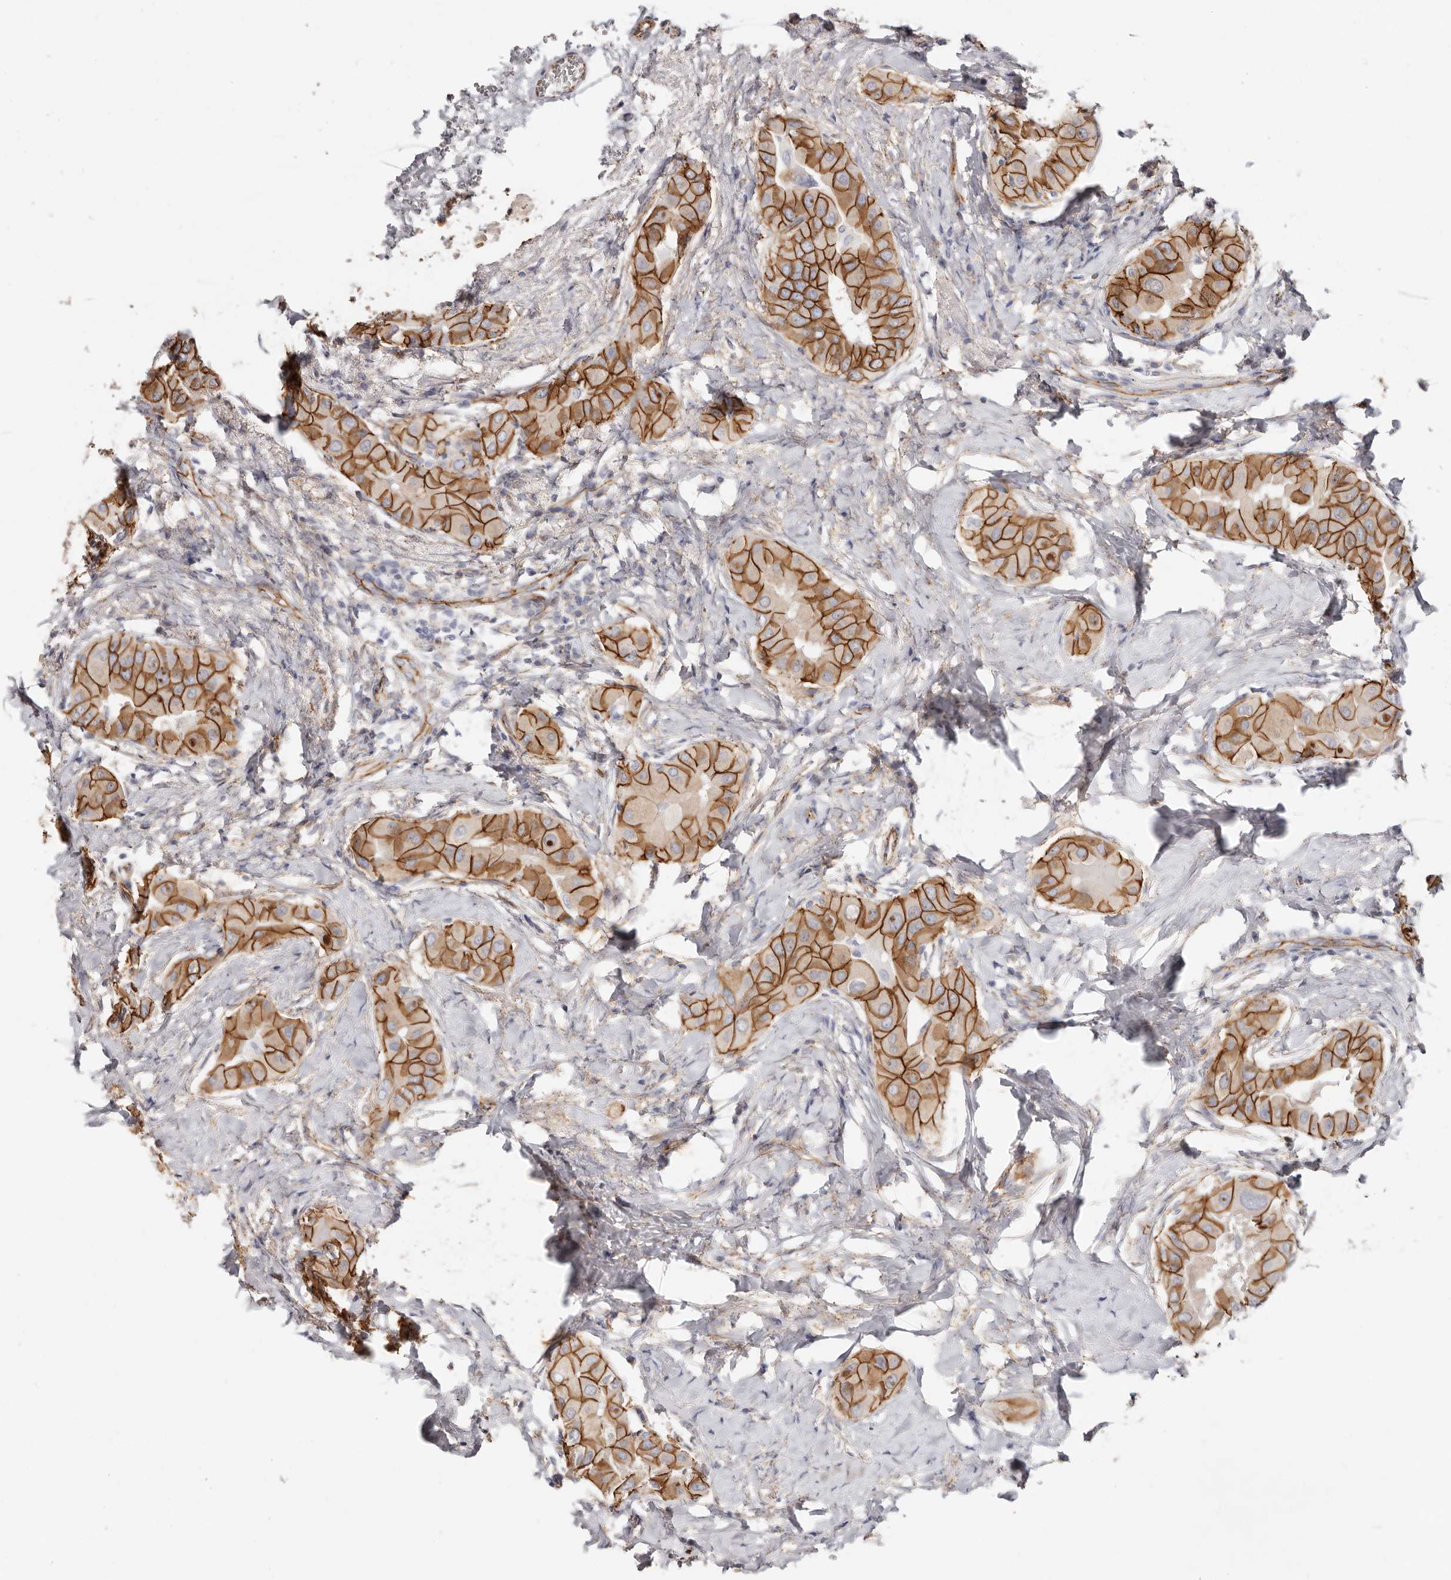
{"staining": {"intensity": "strong", "quantity": ">75%", "location": "cytoplasmic/membranous"}, "tissue": "thyroid cancer", "cell_type": "Tumor cells", "image_type": "cancer", "snomed": [{"axis": "morphology", "description": "Papillary adenocarcinoma, NOS"}, {"axis": "topography", "description": "Thyroid gland"}], "caption": "A brown stain highlights strong cytoplasmic/membranous expression of a protein in thyroid cancer (papillary adenocarcinoma) tumor cells.", "gene": "CTNNB1", "patient": {"sex": "male", "age": 33}}